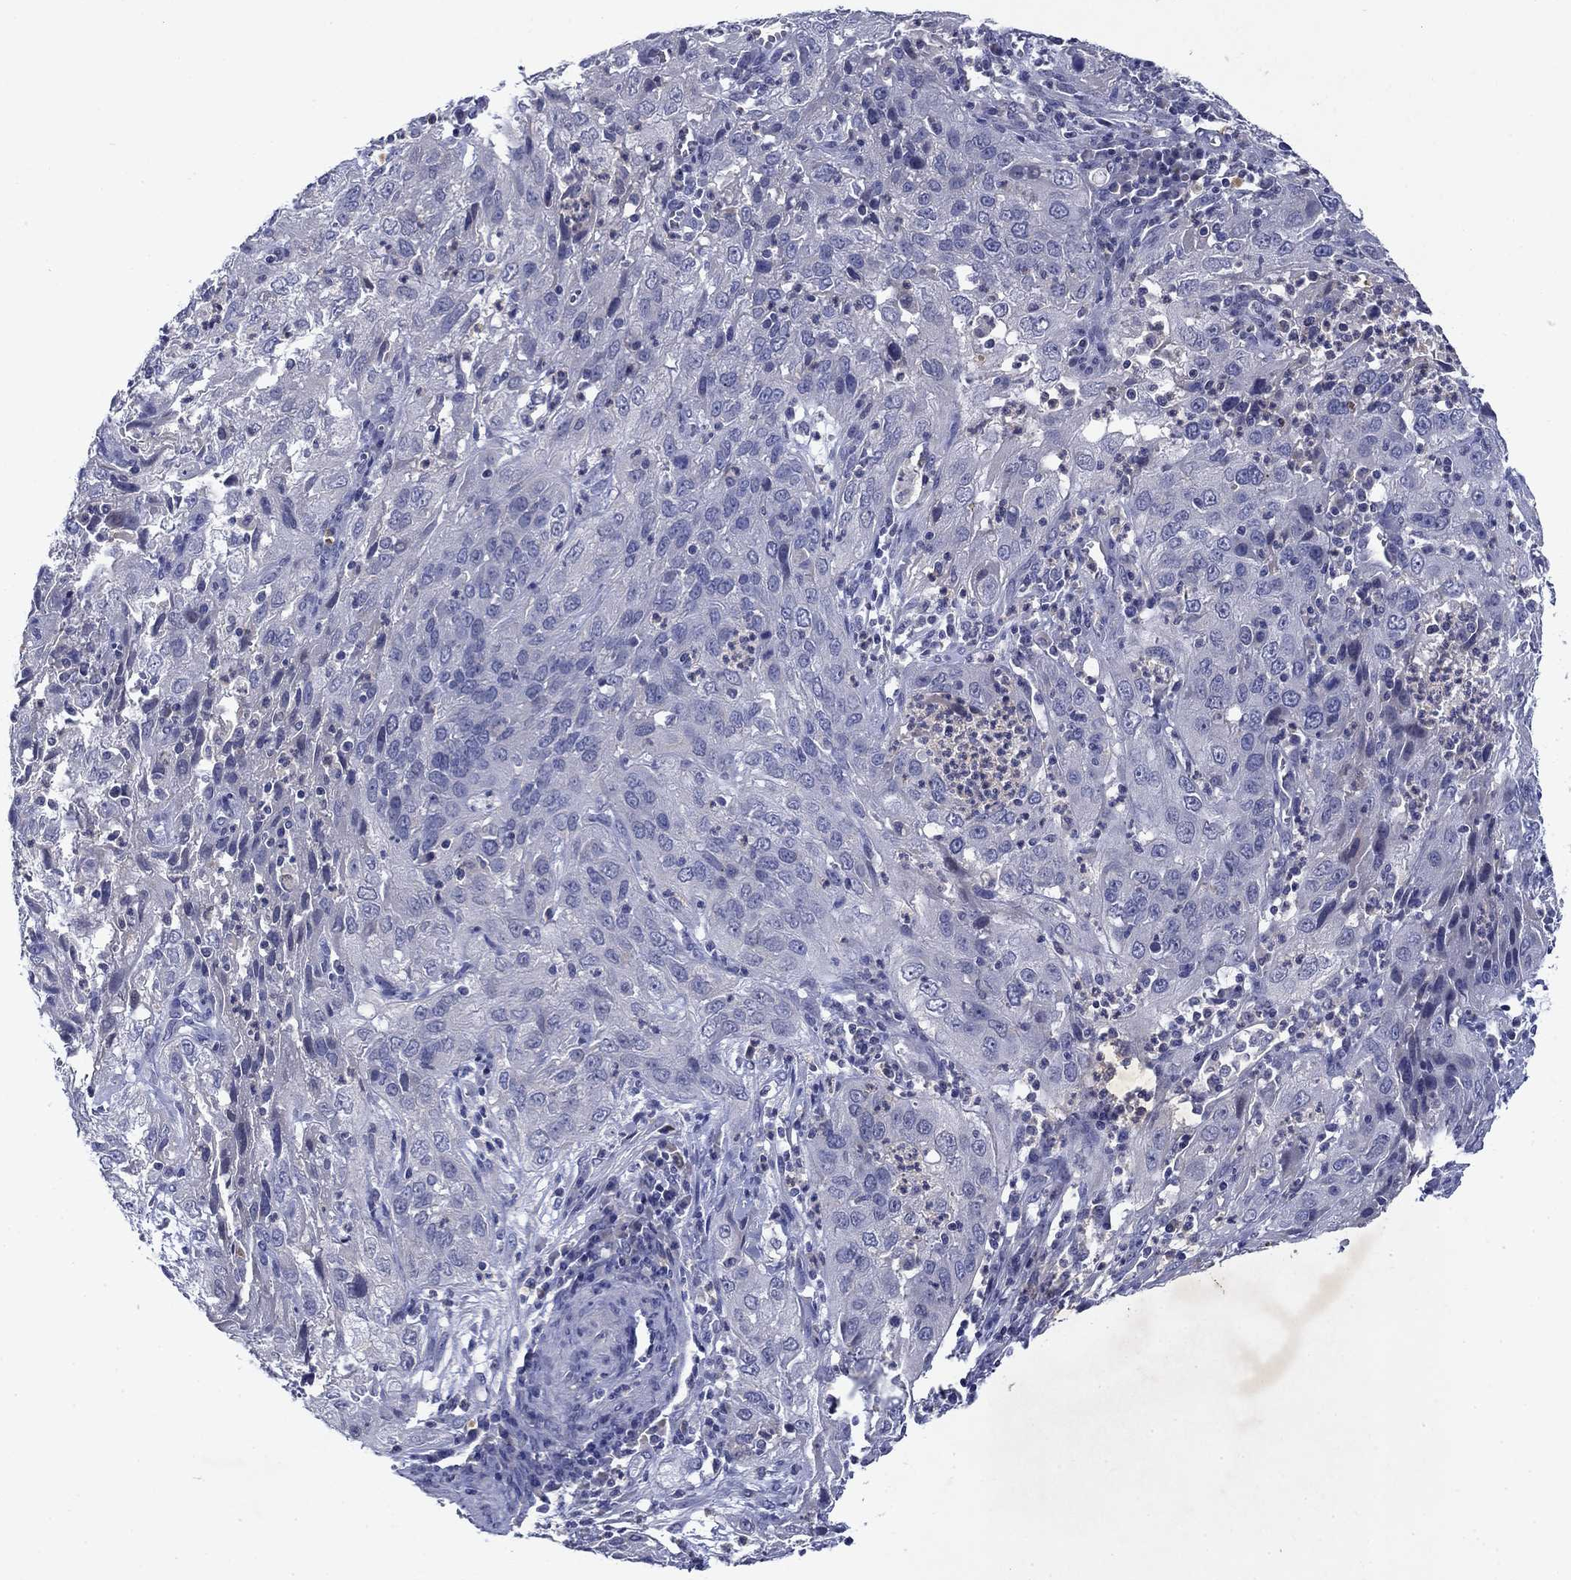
{"staining": {"intensity": "negative", "quantity": "none", "location": "none"}, "tissue": "cervical cancer", "cell_type": "Tumor cells", "image_type": "cancer", "snomed": [{"axis": "morphology", "description": "Squamous cell carcinoma, NOS"}, {"axis": "topography", "description": "Cervix"}], "caption": "Tumor cells are negative for brown protein staining in cervical cancer. The staining is performed using DAB (3,3'-diaminobenzidine) brown chromogen with nuclei counter-stained in using hematoxylin.", "gene": "STAB2", "patient": {"sex": "female", "age": 32}}